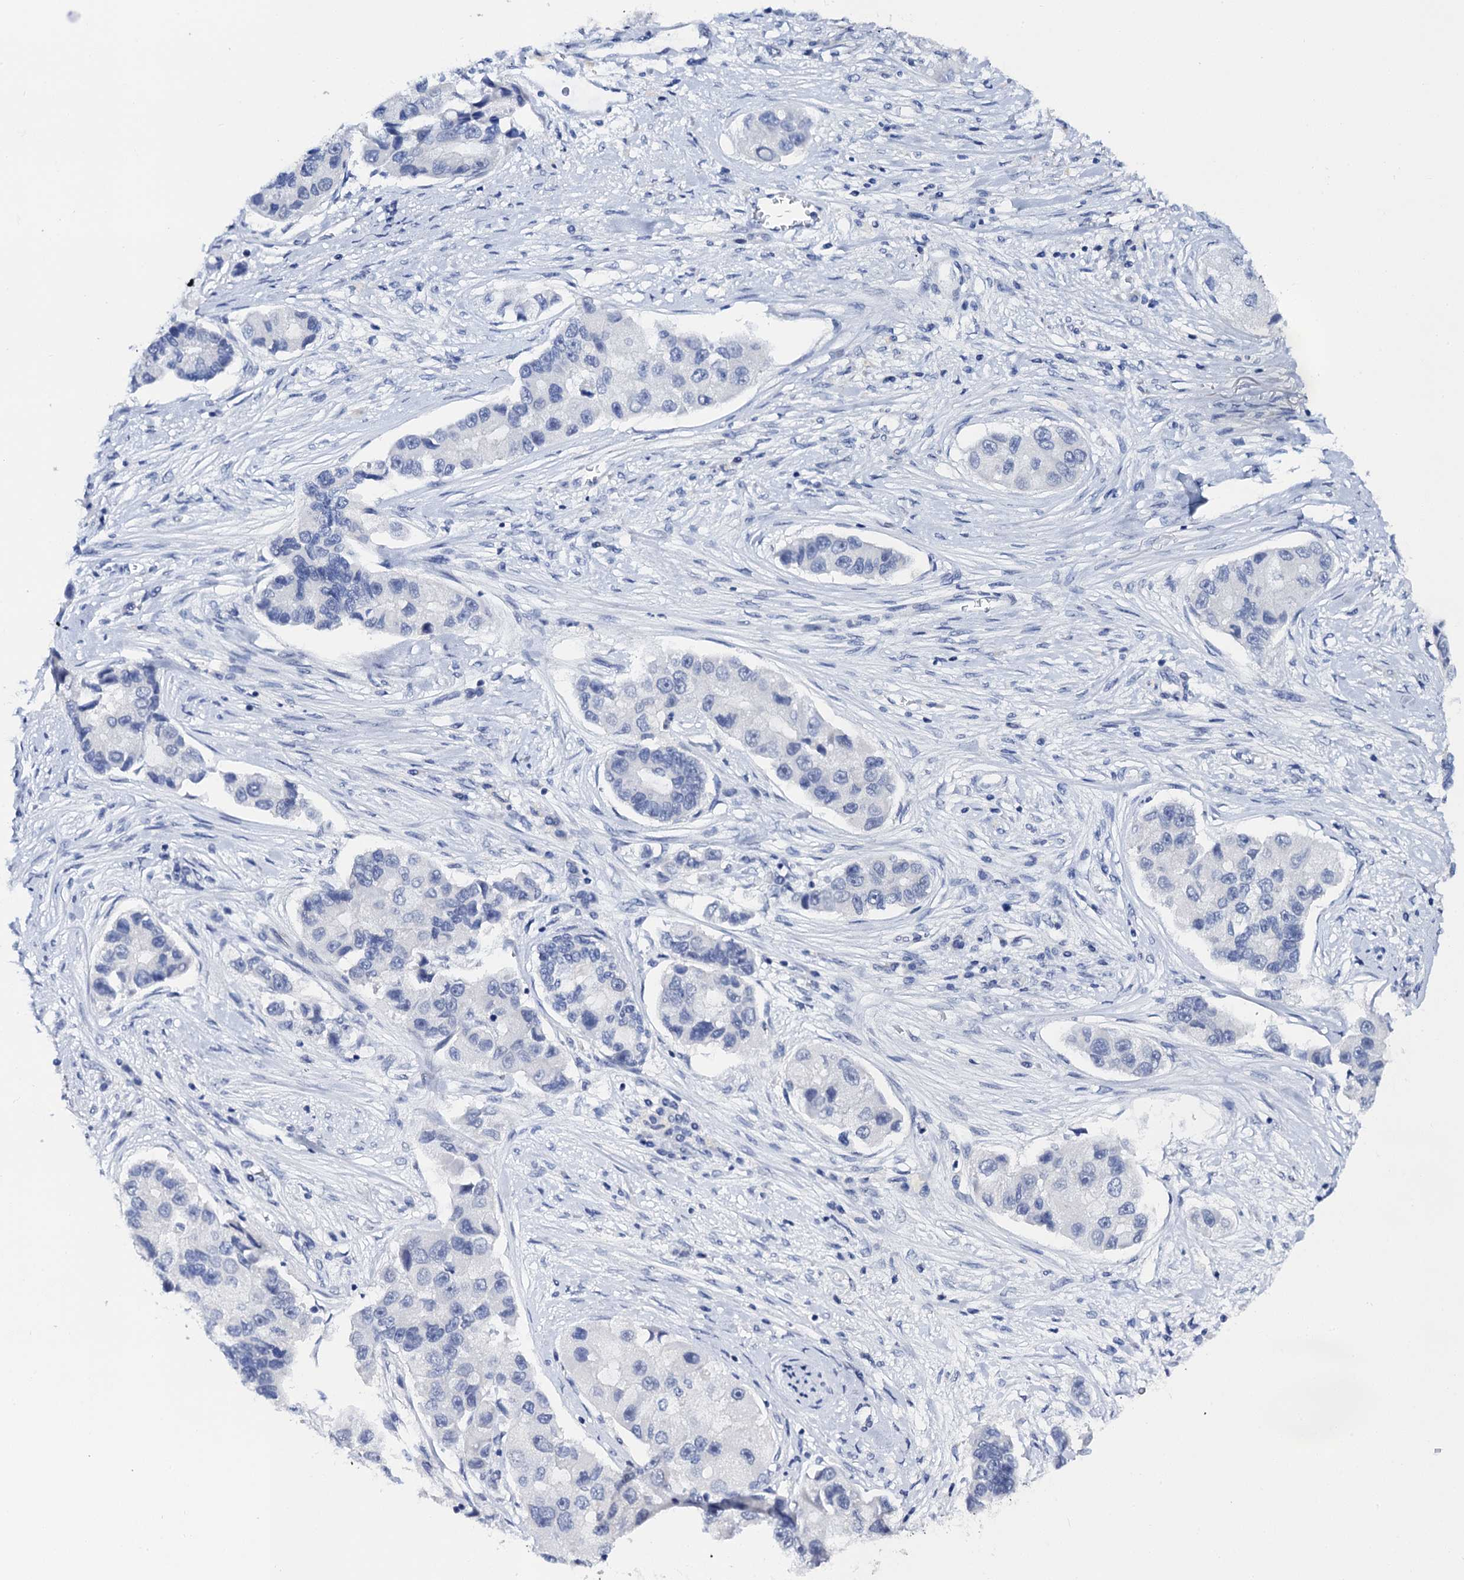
{"staining": {"intensity": "negative", "quantity": "none", "location": "none"}, "tissue": "lung cancer", "cell_type": "Tumor cells", "image_type": "cancer", "snomed": [{"axis": "morphology", "description": "Adenocarcinoma, NOS"}, {"axis": "topography", "description": "Lung"}], "caption": "DAB (3,3'-diaminobenzidine) immunohistochemical staining of human lung cancer shows no significant staining in tumor cells.", "gene": "LYPD3", "patient": {"sex": "female", "age": 54}}